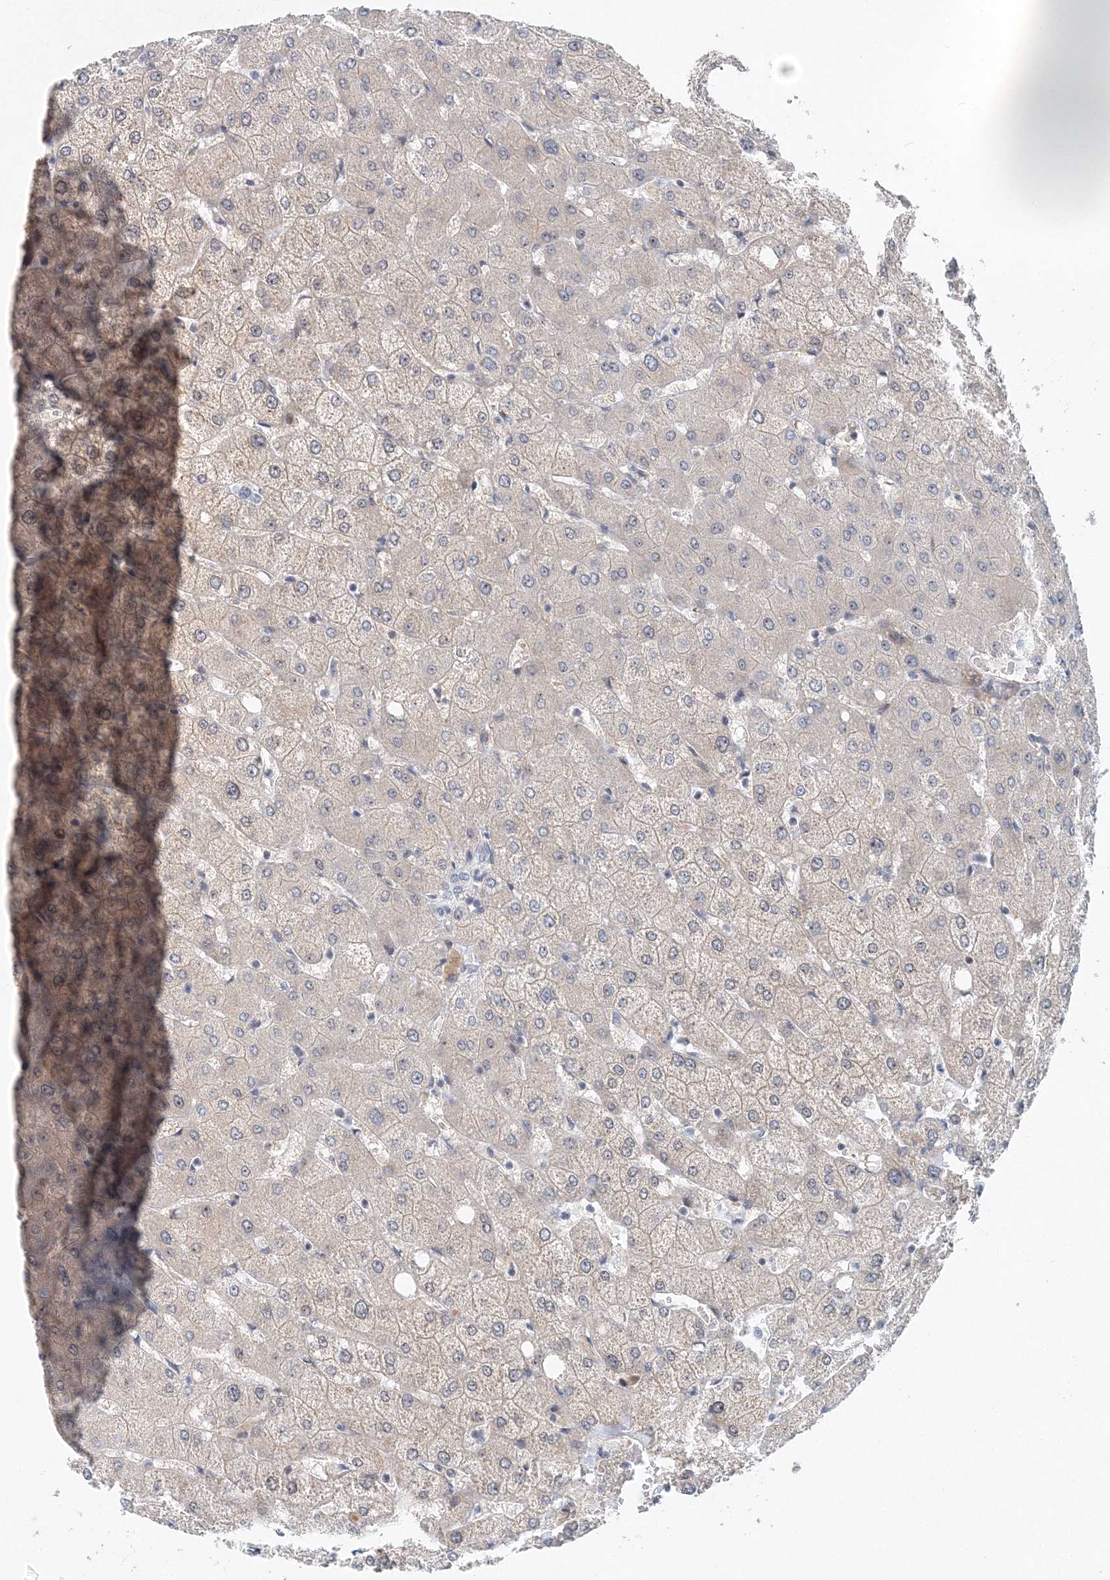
{"staining": {"intensity": "negative", "quantity": "none", "location": "none"}, "tissue": "liver", "cell_type": "Cholangiocytes", "image_type": "normal", "snomed": [{"axis": "morphology", "description": "Normal tissue, NOS"}, {"axis": "topography", "description": "Liver"}], "caption": "Cholangiocytes are negative for brown protein staining in normal liver. Brightfield microscopy of immunohistochemistry stained with DAB (3,3'-diaminobenzidine) (brown) and hematoxylin (blue), captured at high magnification.", "gene": "UIMC1", "patient": {"sex": "female", "age": 54}}